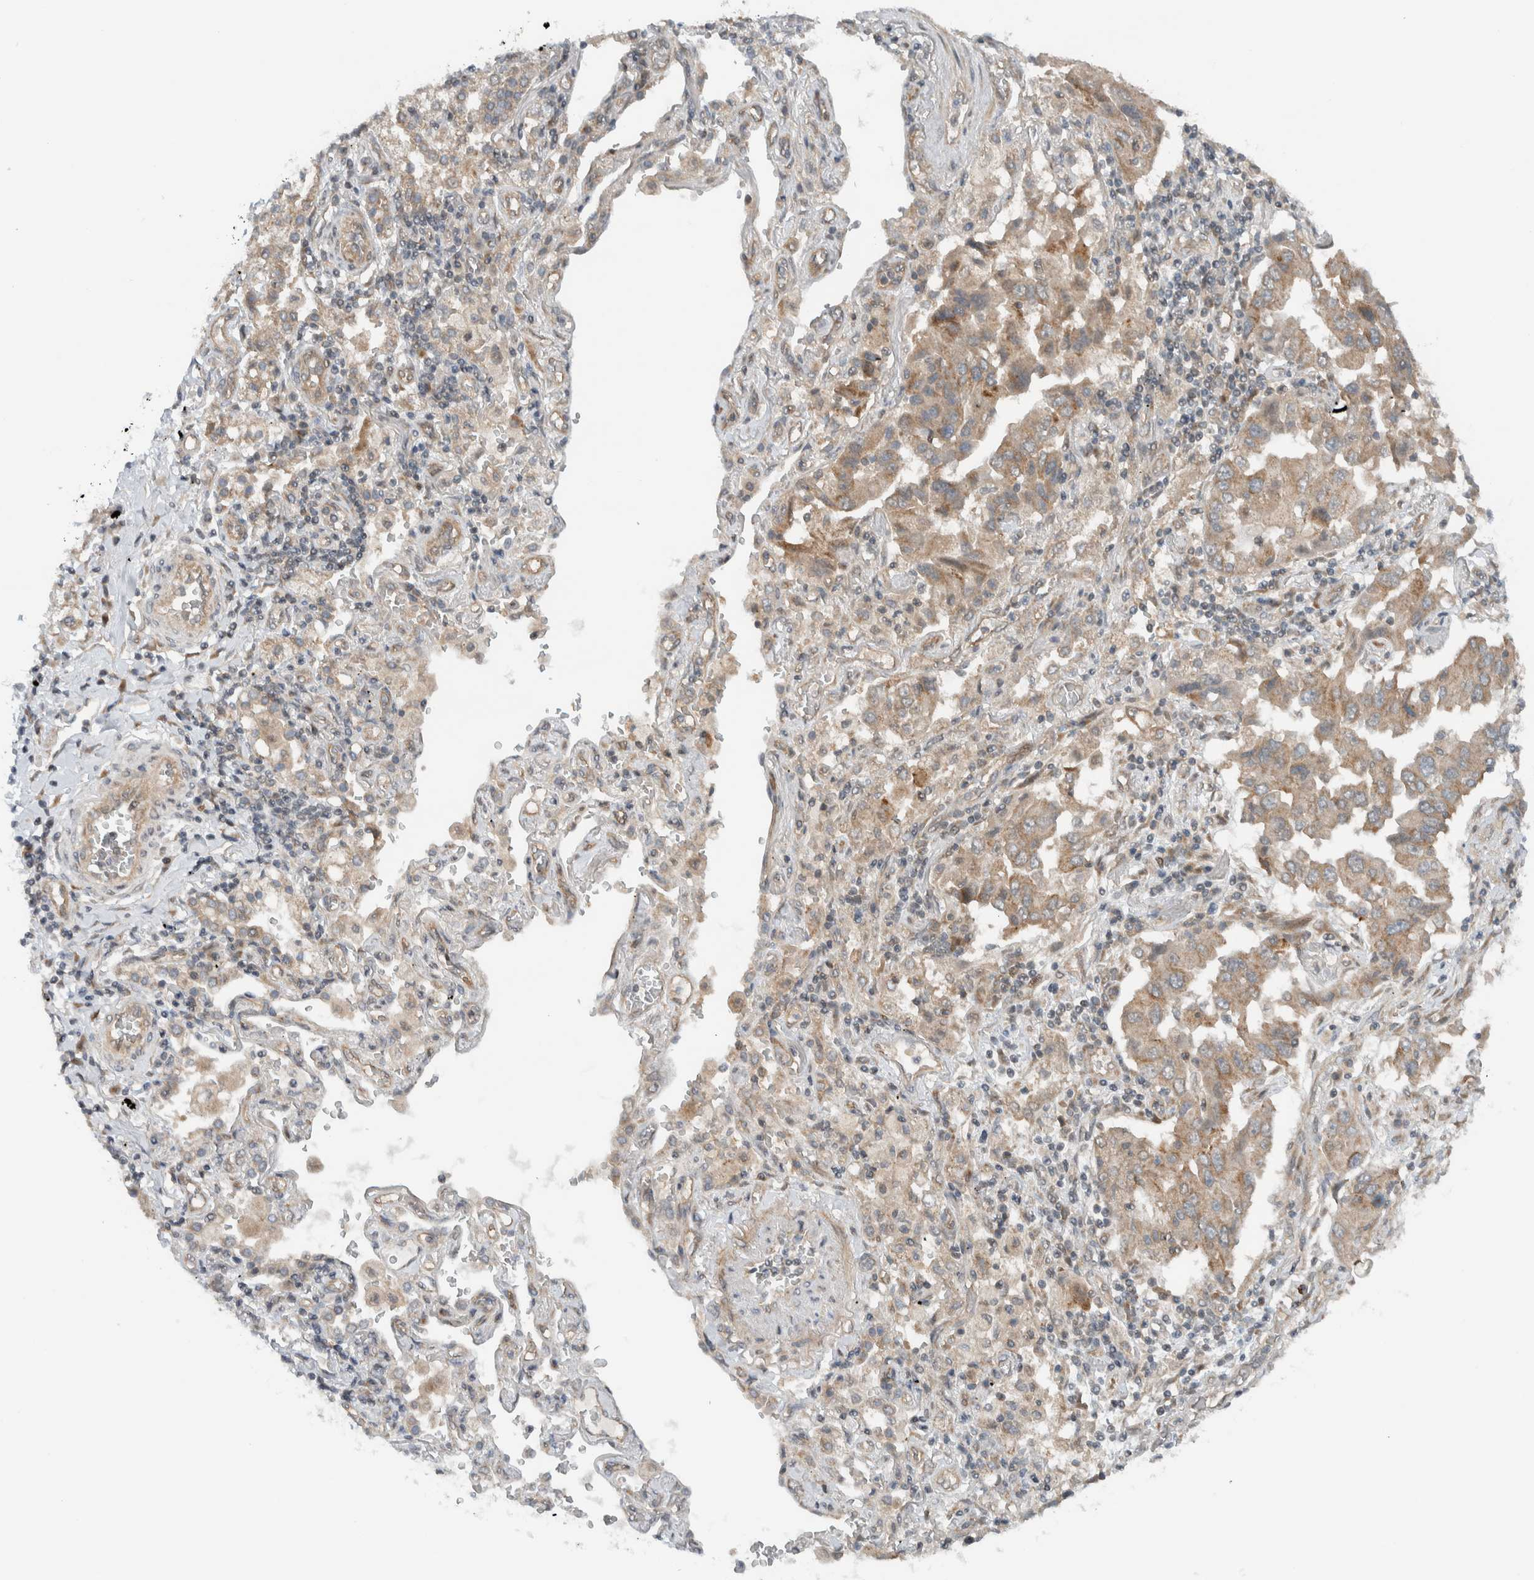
{"staining": {"intensity": "weak", "quantity": ">75%", "location": "cytoplasmic/membranous"}, "tissue": "lung cancer", "cell_type": "Tumor cells", "image_type": "cancer", "snomed": [{"axis": "morphology", "description": "Adenocarcinoma, NOS"}, {"axis": "topography", "description": "Lung"}], "caption": "Human lung cancer stained for a protein (brown) demonstrates weak cytoplasmic/membranous positive staining in approximately >75% of tumor cells.", "gene": "KLHL6", "patient": {"sex": "female", "age": 65}}